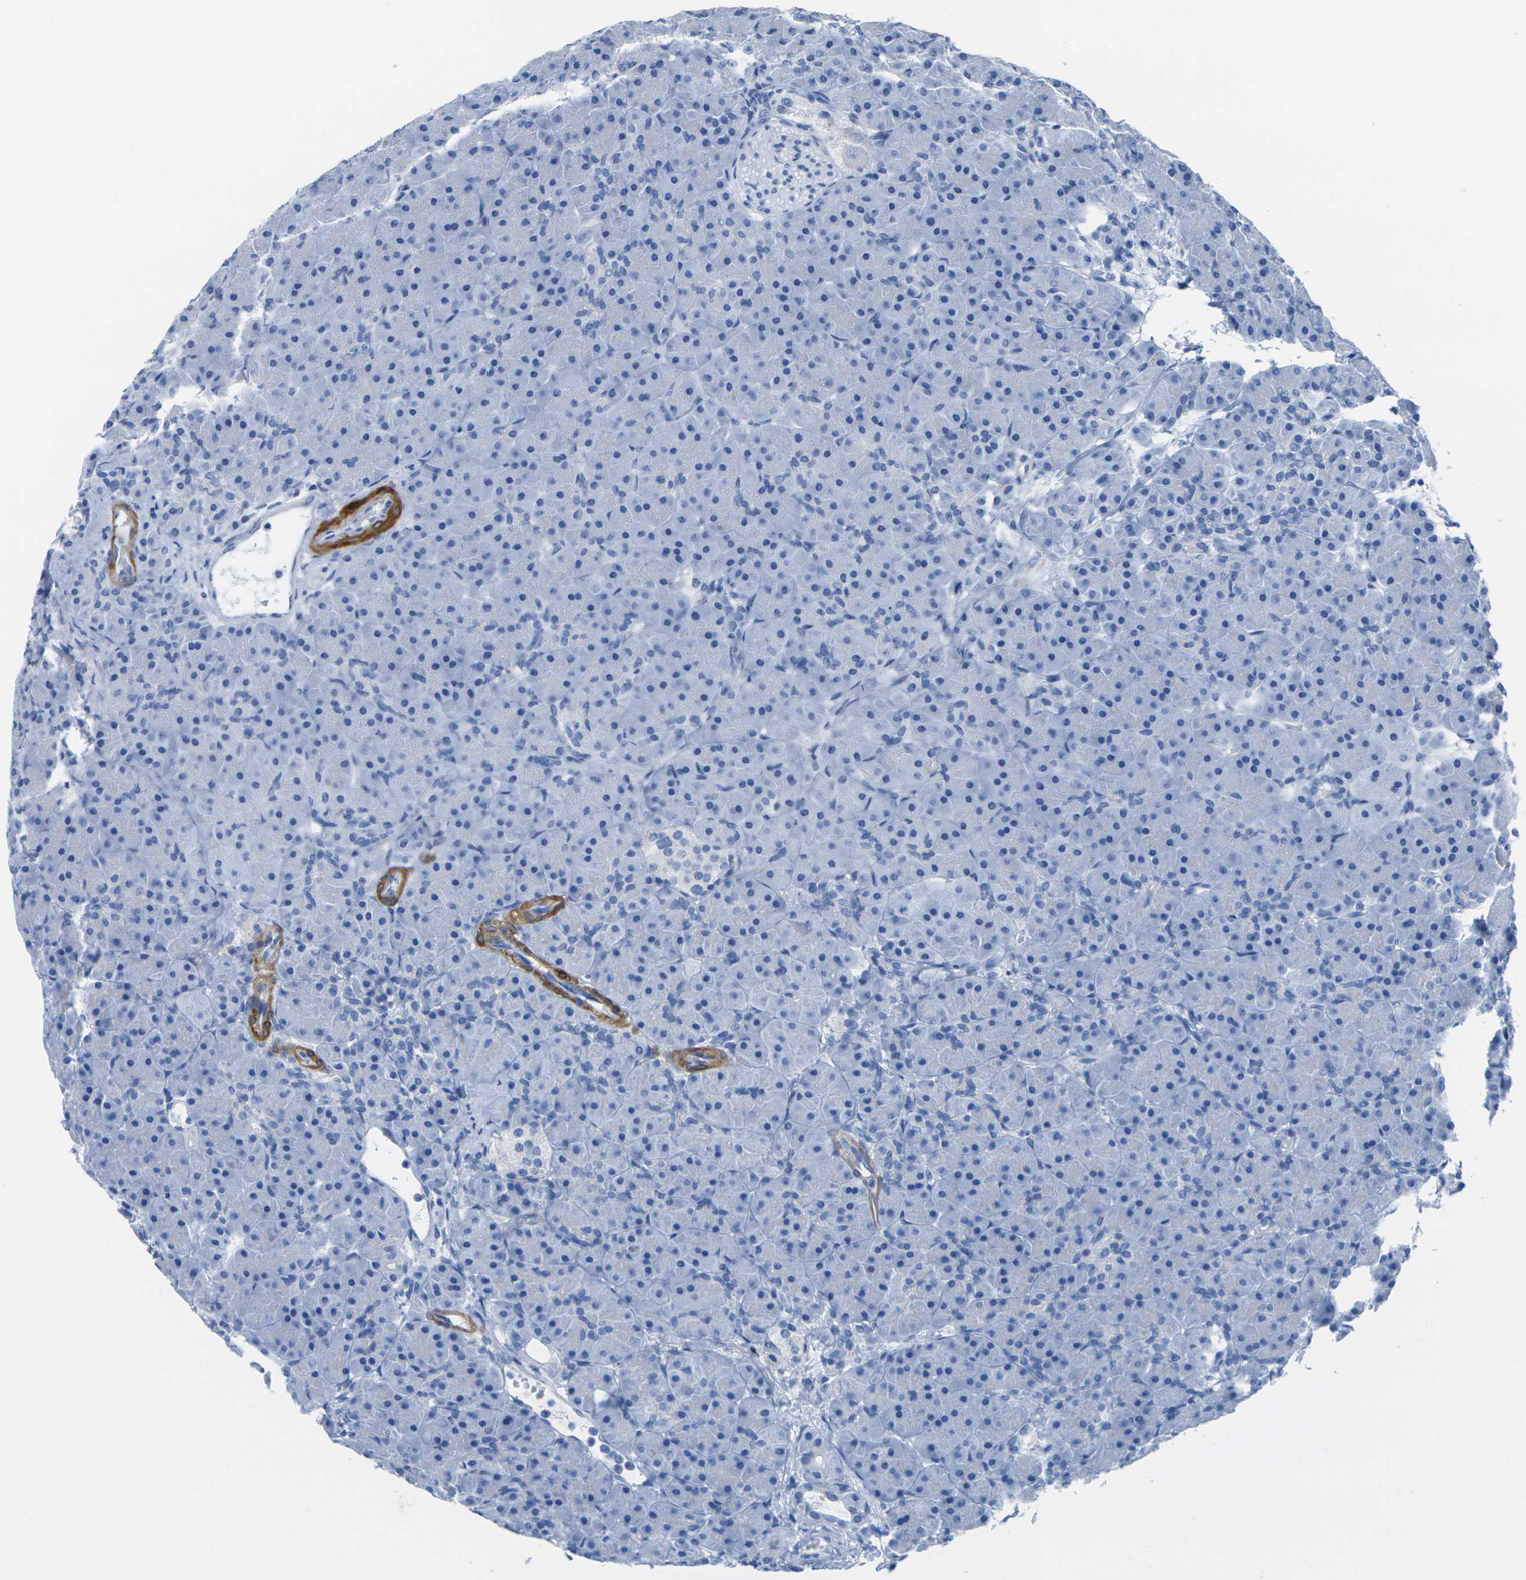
{"staining": {"intensity": "negative", "quantity": "none", "location": "none"}, "tissue": "pancreas", "cell_type": "Exocrine glandular cells", "image_type": "normal", "snomed": [{"axis": "morphology", "description": "Normal tissue, NOS"}, {"axis": "topography", "description": "Pancreas"}], "caption": "Histopathology image shows no protein staining in exocrine glandular cells of normal pancreas.", "gene": "CNN1", "patient": {"sex": "male", "age": 66}}